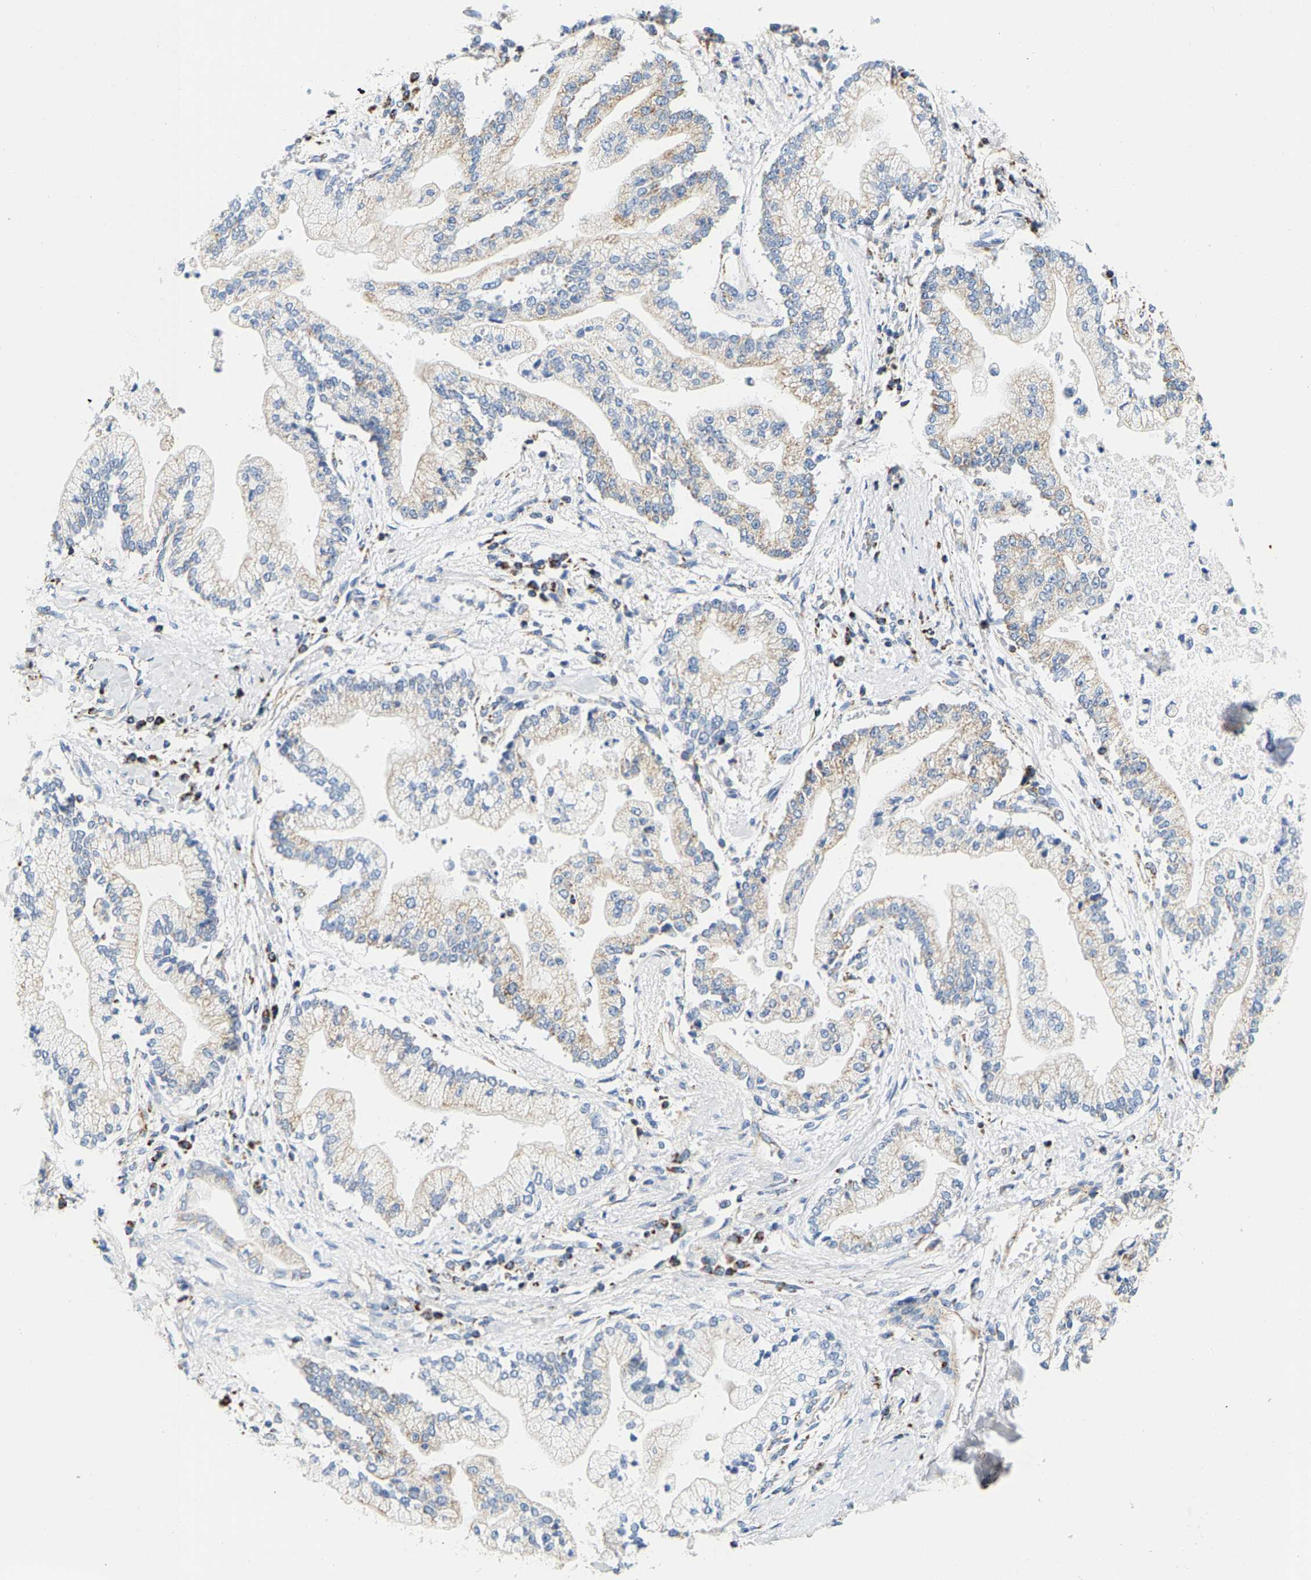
{"staining": {"intensity": "weak", "quantity": "25%-75%", "location": "cytoplasmic/membranous"}, "tissue": "liver cancer", "cell_type": "Tumor cells", "image_type": "cancer", "snomed": [{"axis": "morphology", "description": "Cholangiocarcinoma"}, {"axis": "topography", "description": "Liver"}], "caption": "Liver cancer (cholangiocarcinoma) stained with immunohistochemistry demonstrates weak cytoplasmic/membranous staining in approximately 25%-75% of tumor cells.", "gene": "SHMT2", "patient": {"sex": "male", "age": 50}}